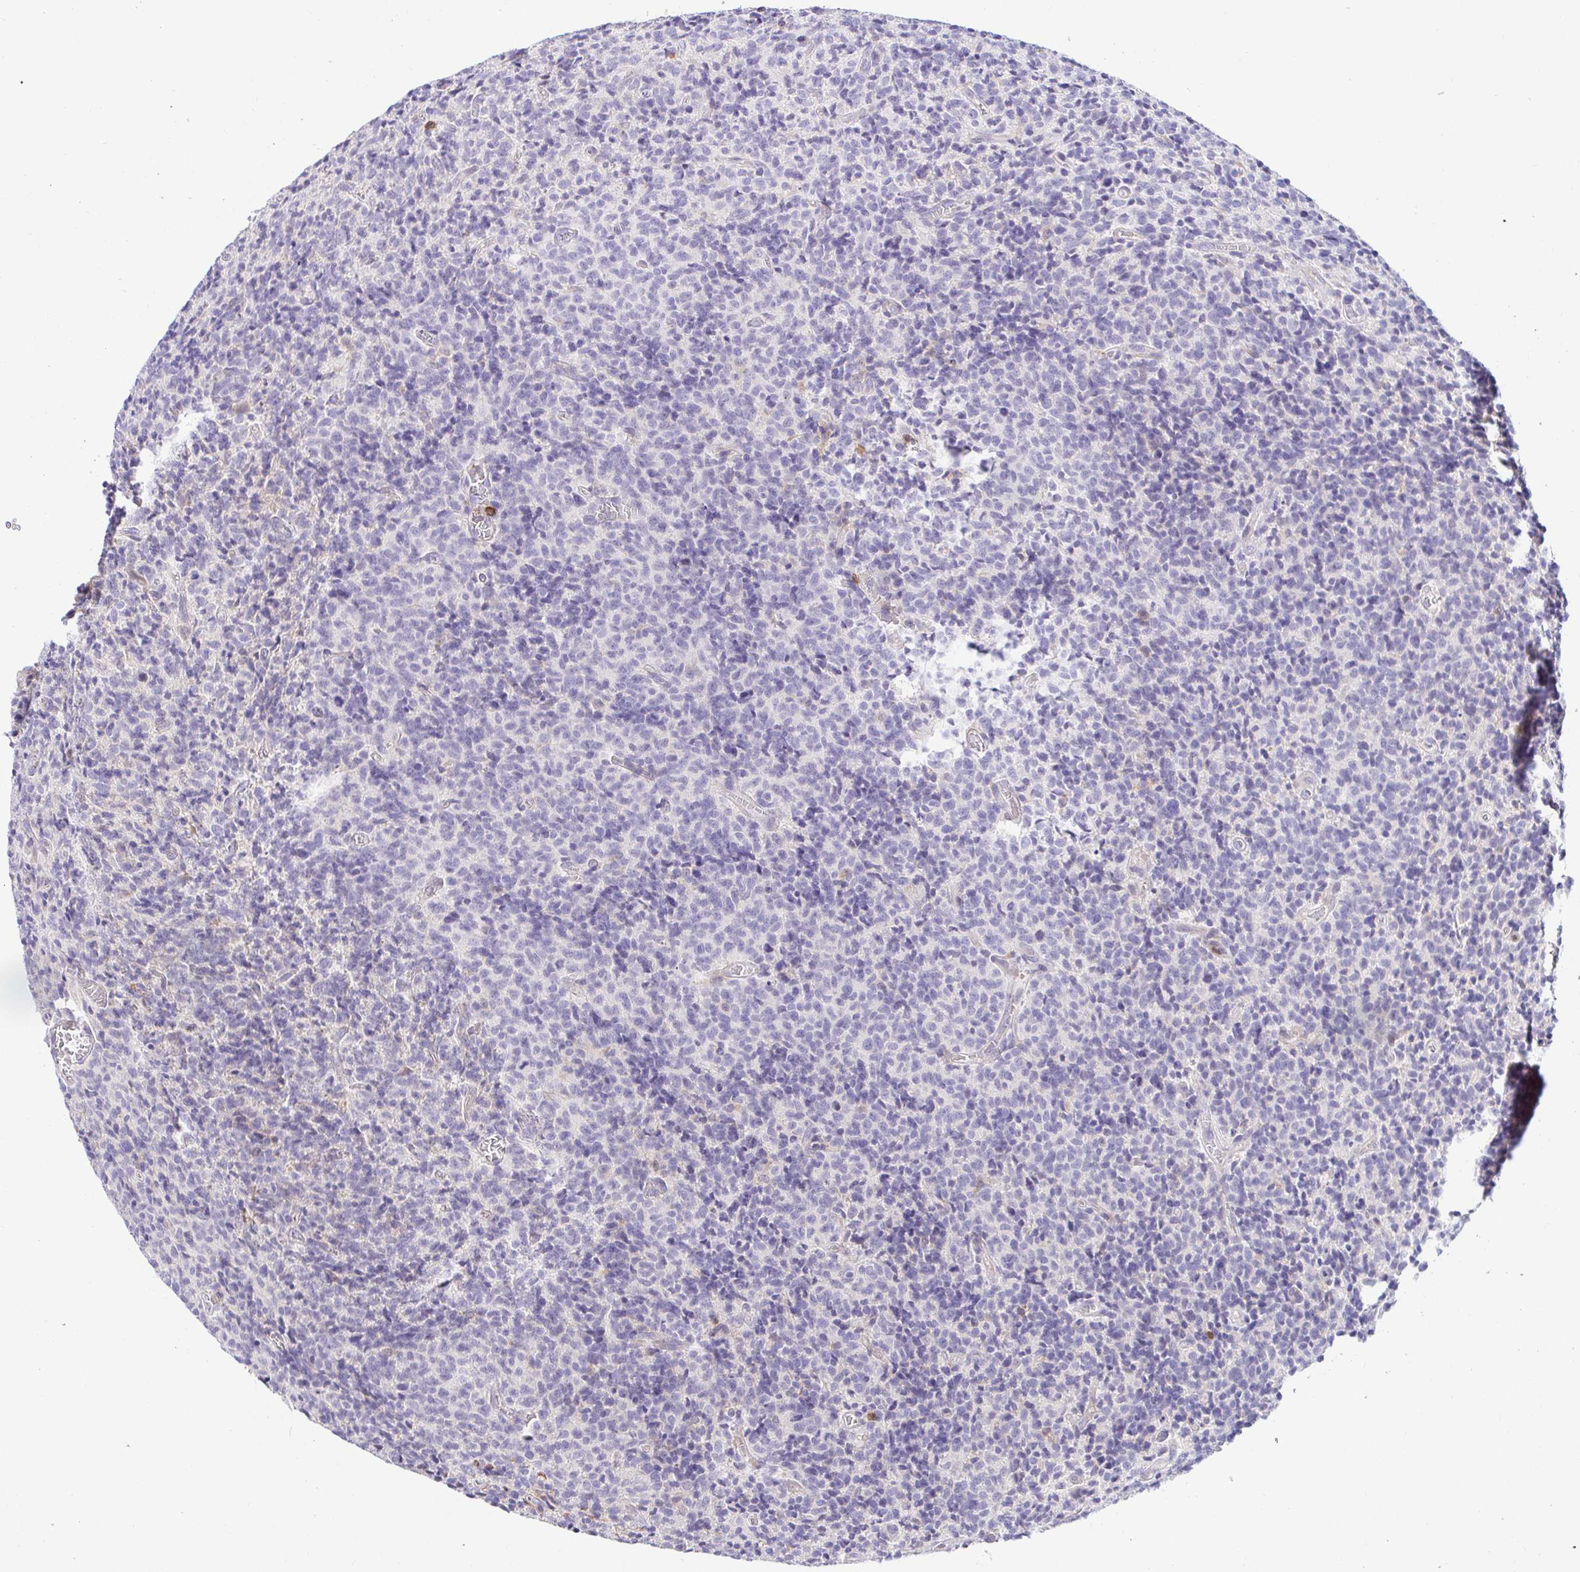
{"staining": {"intensity": "negative", "quantity": "none", "location": "none"}, "tissue": "glioma", "cell_type": "Tumor cells", "image_type": "cancer", "snomed": [{"axis": "morphology", "description": "Glioma, malignant, High grade"}, {"axis": "topography", "description": "Brain"}], "caption": "DAB (3,3'-diaminobenzidine) immunohistochemical staining of glioma reveals no significant staining in tumor cells.", "gene": "SKAP1", "patient": {"sex": "male", "age": 76}}